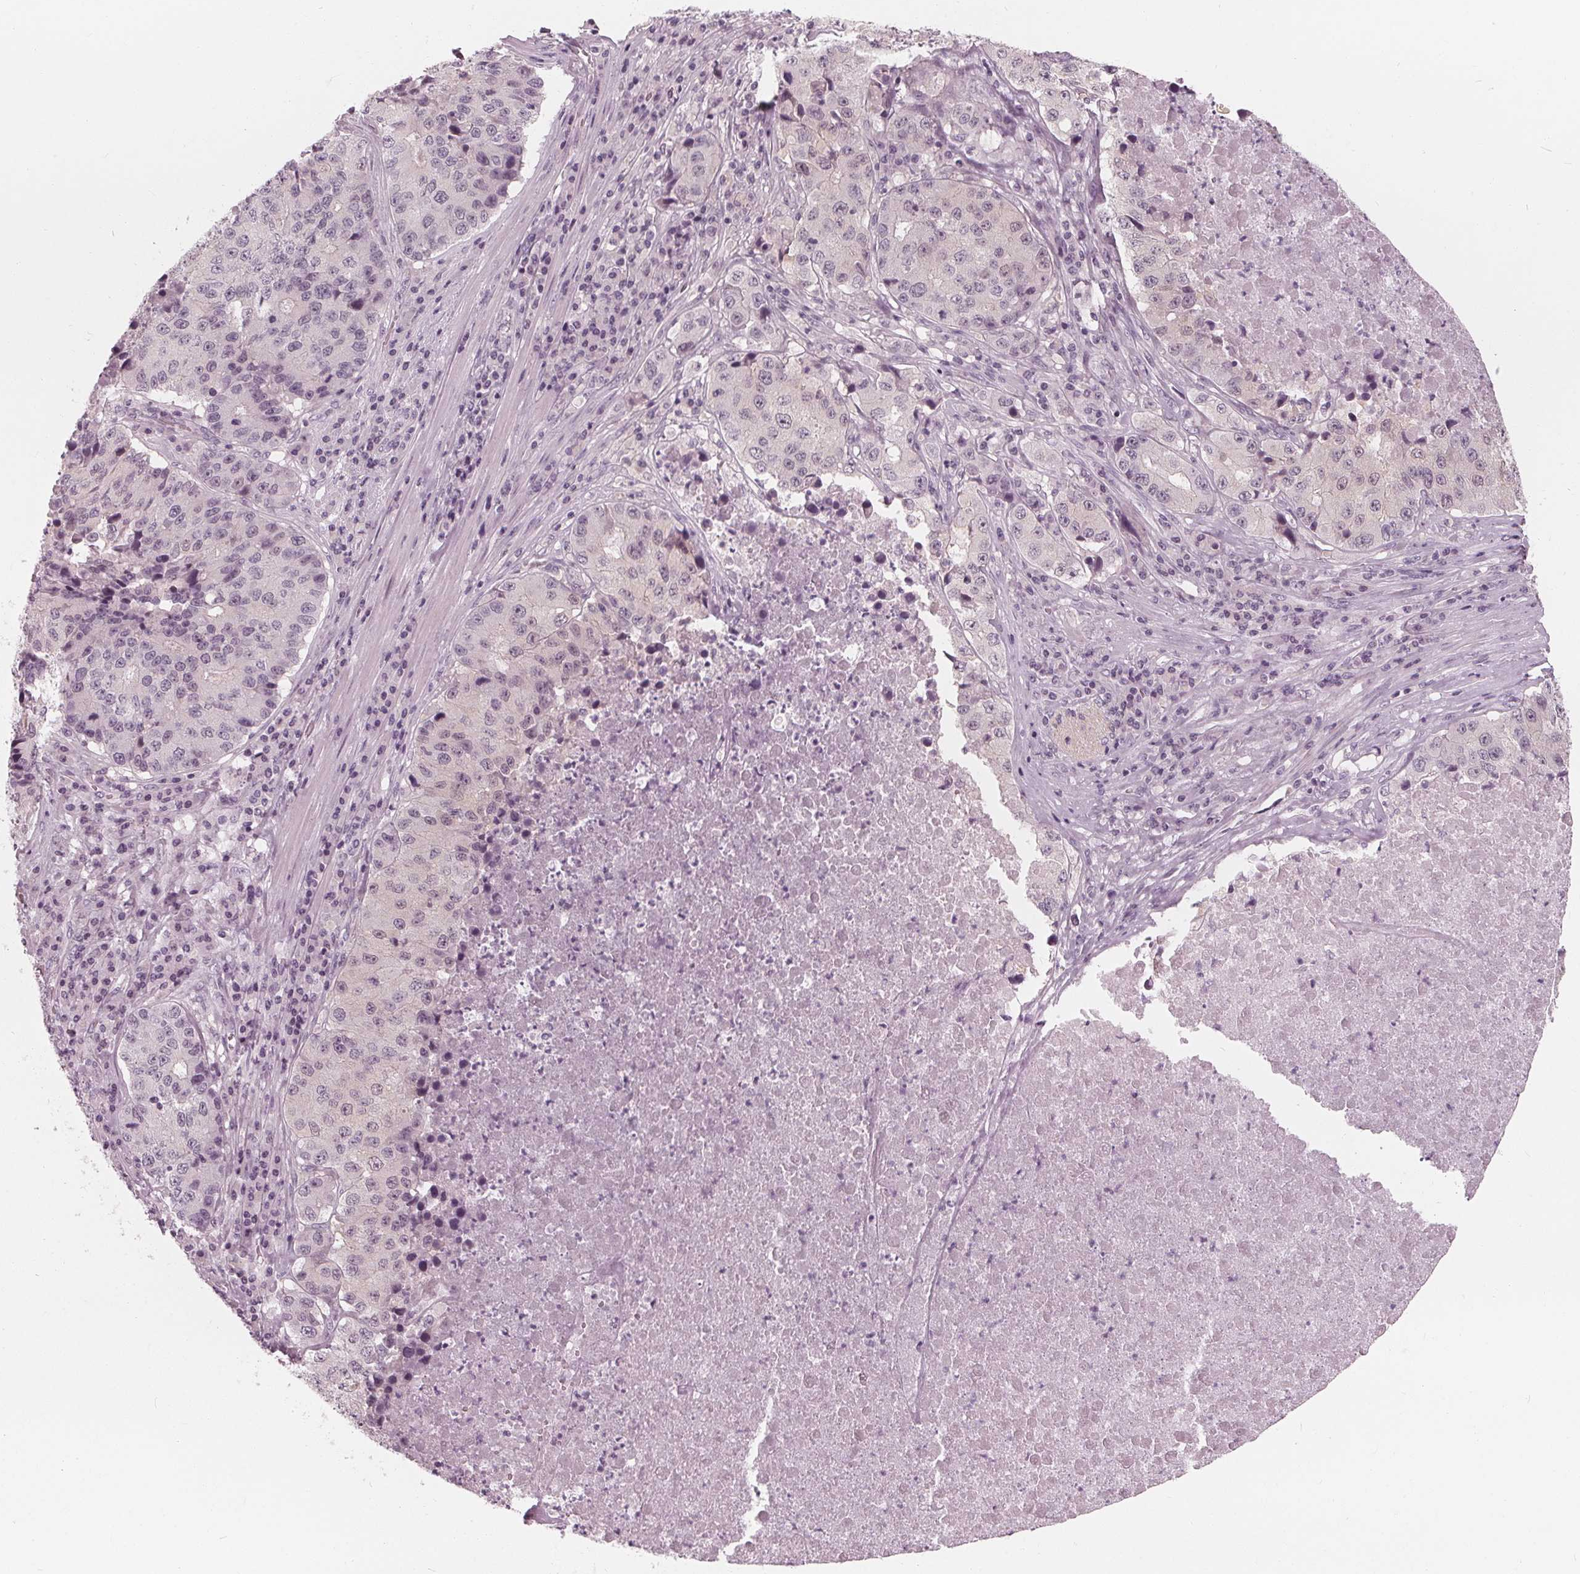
{"staining": {"intensity": "negative", "quantity": "none", "location": "none"}, "tissue": "stomach cancer", "cell_type": "Tumor cells", "image_type": "cancer", "snomed": [{"axis": "morphology", "description": "Adenocarcinoma, NOS"}, {"axis": "topography", "description": "Stomach"}], "caption": "Tumor cells are negative for protein expression in human stomach adenocarcinoma. (Immunohistochemistry, brightfield microscopy, high magnification).", "gene": "SAT2", "patient": {"sex": "male", "age": 71}}